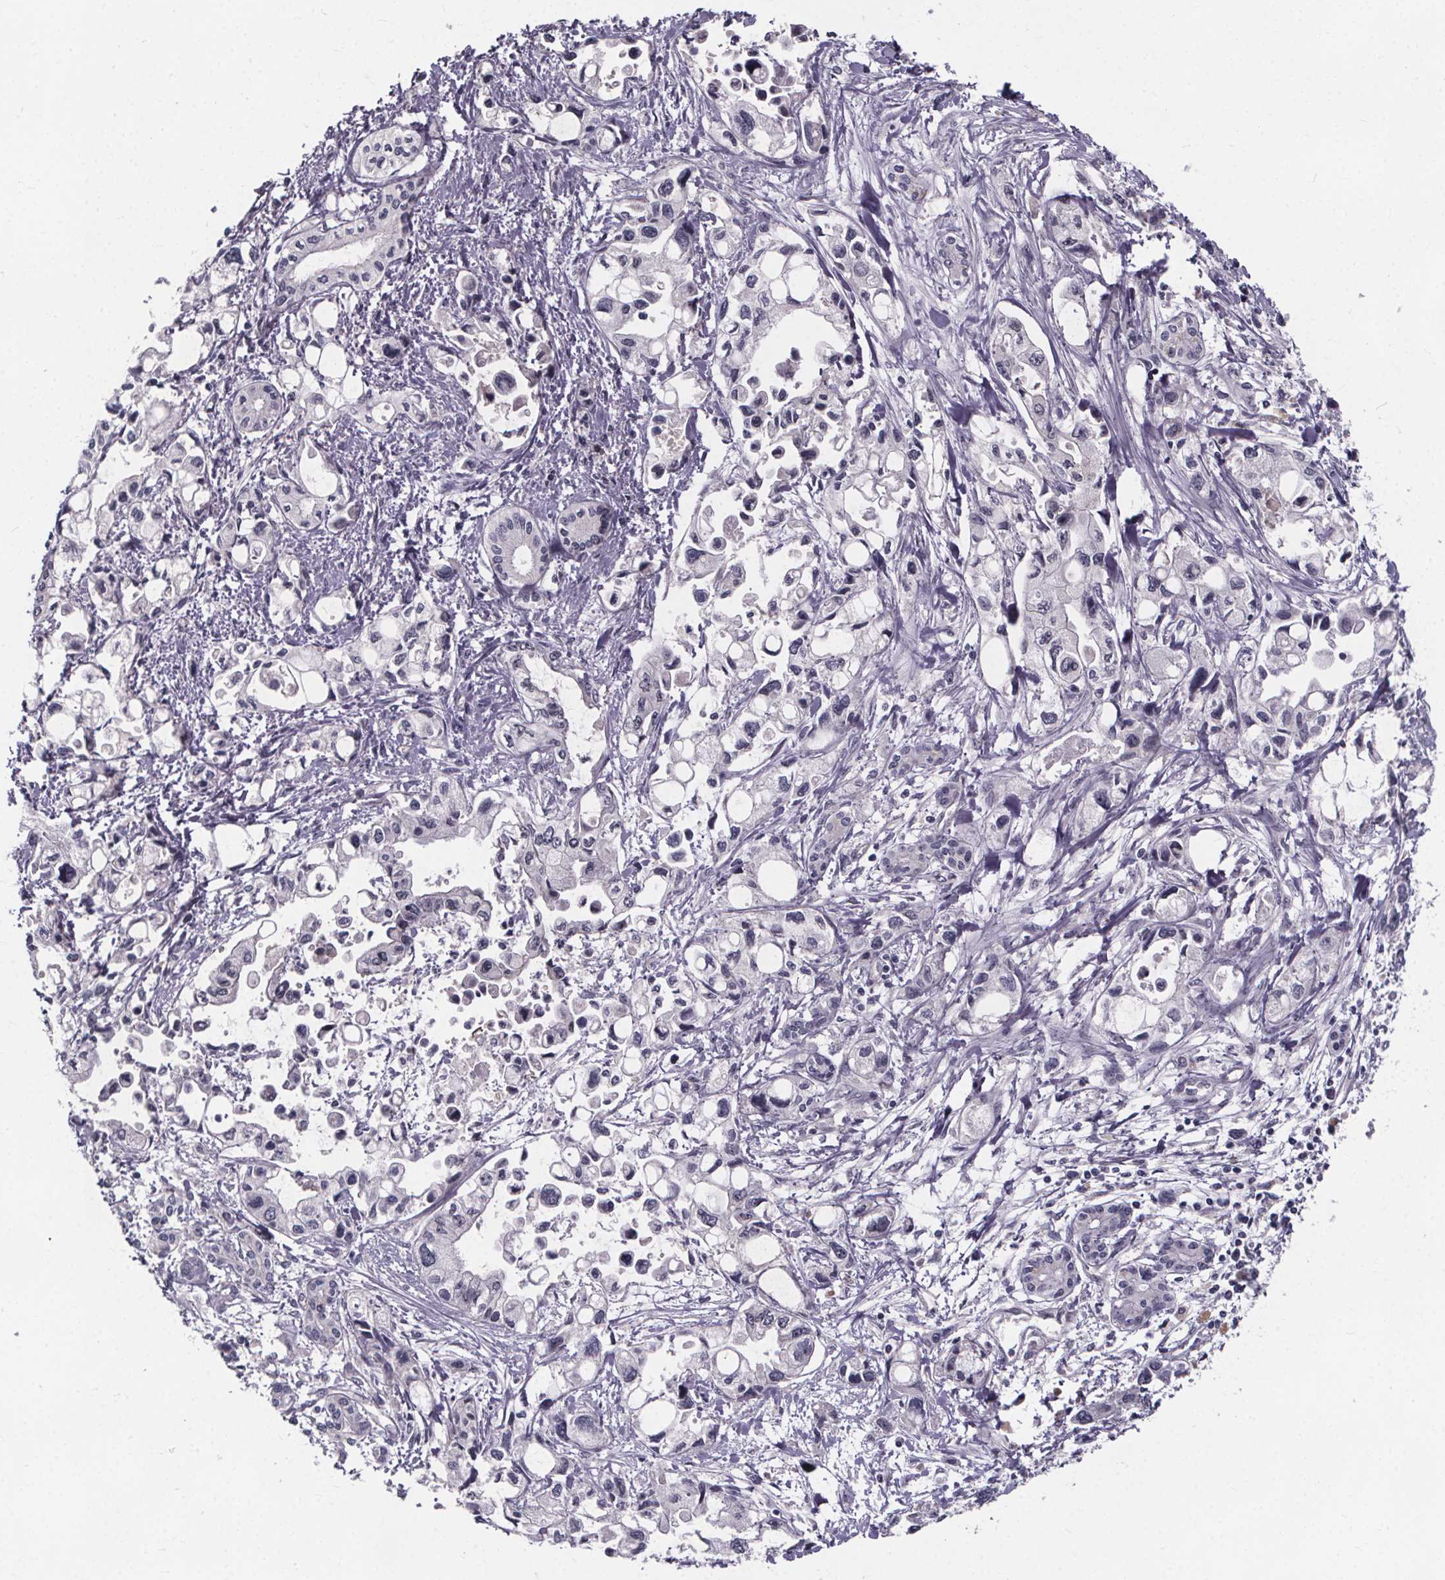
{"staining": {"intensity": "negative", "quantity": "none", "location": "none"}, "tissue": "pancreatic cancer", "cell_type": "Tumor cells", "image_type": "cancer", "snomed": [{"axis": "morphology", "description": "Adenocarcinoma, NOS"}, {"axis": "topography", "description": "Pancreas"}], "caption": "The micrograph shows no significant staining in tumor cells of adenocarcinoma (pancreatic).", "gene": "FAM181B", "patient": {"sex": "female", "age": 61}}